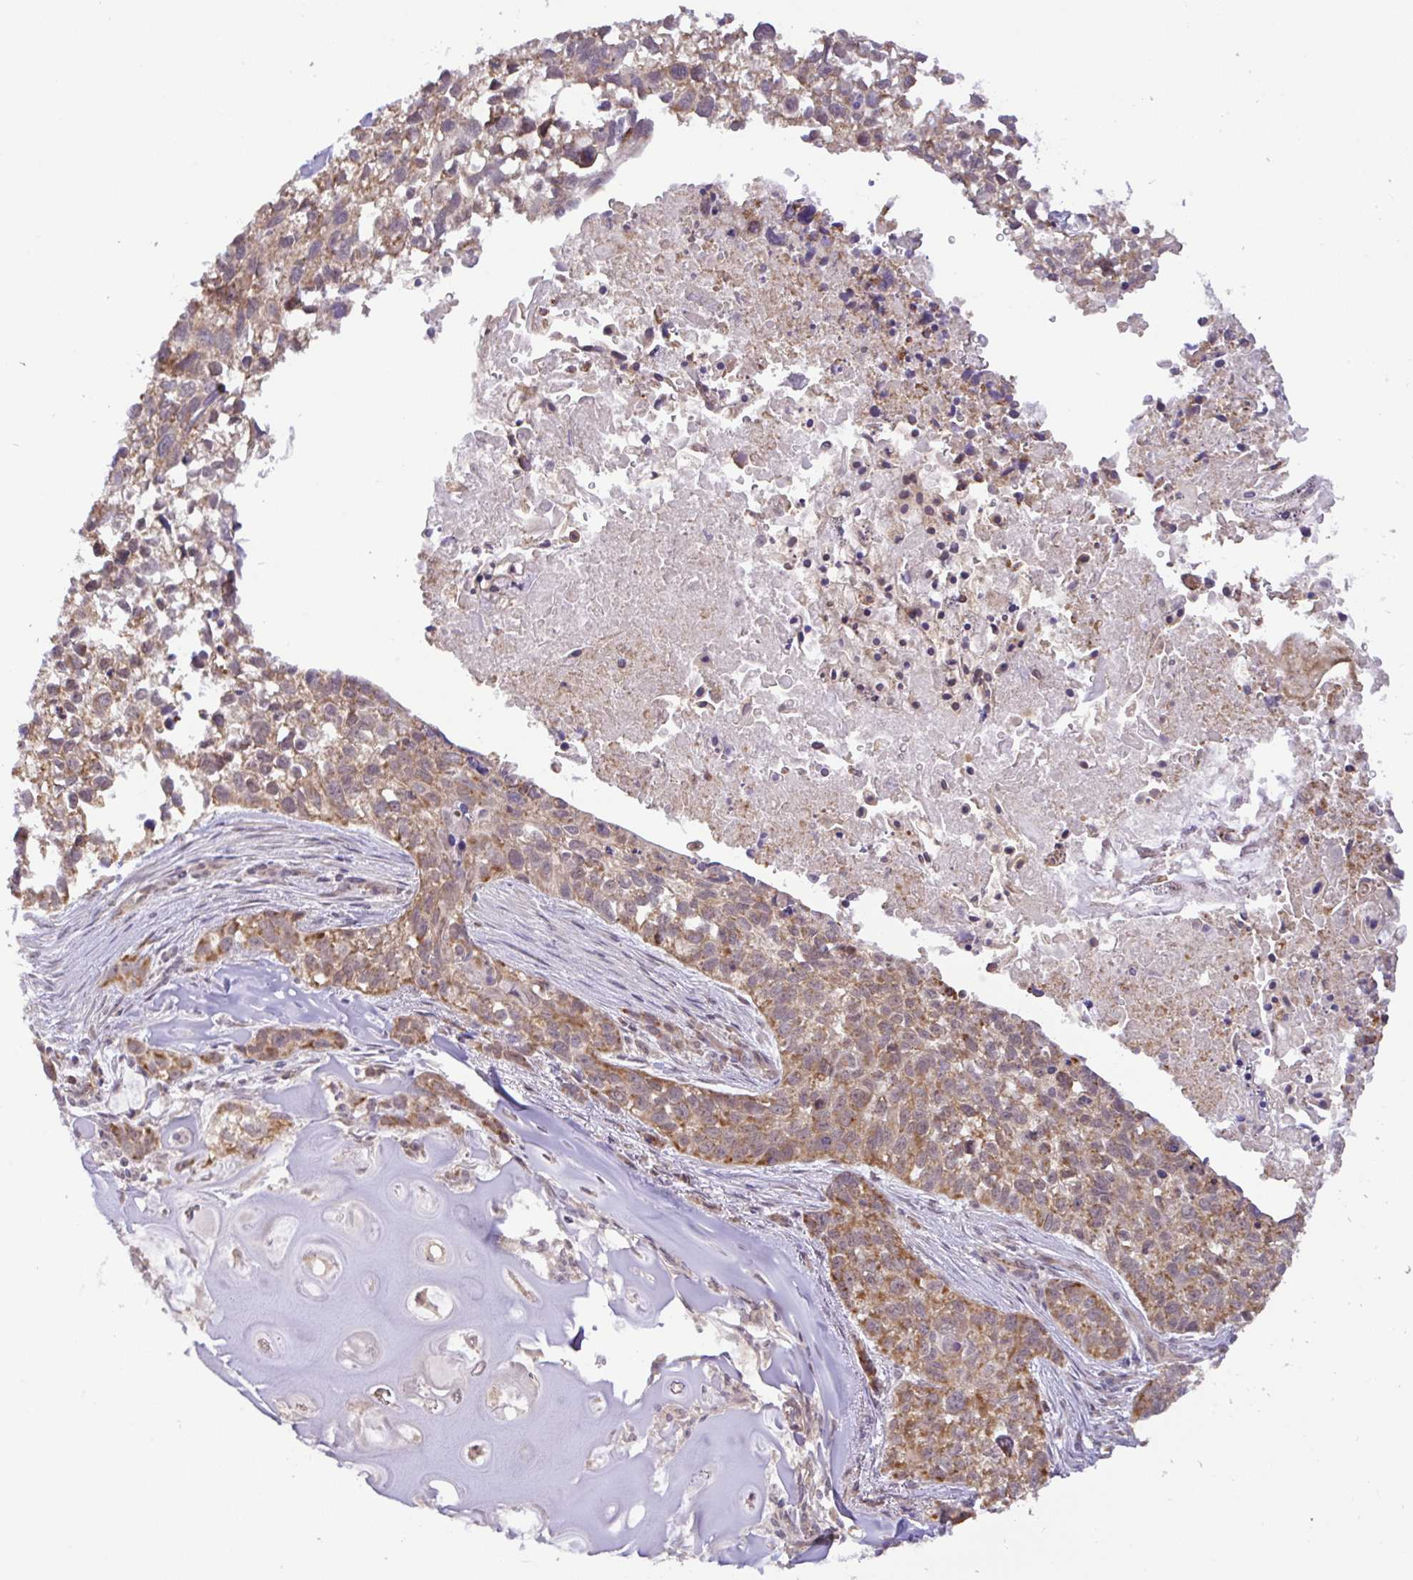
{"staining": {"intensity": "moderate", "quantity": ">75%", "location": "cytoplasmic/membranous"}, "tissue": "lung cancer", "cell_type": "Tumor cells", "image_type": "cancer", "snomed": [{"axis": "morphology", "description": "Squamous cell carcinoma, NOS"}, {"axis": "topography", "description": "Lung"}], "caption": "Protein positivity by immunohistochemistry (IHC) demonstrates moderate cytoplasmic/membranous positivity in about >75% of tumor cells in lung cancer. (Stains: DAB in brown, nuclei in blue, Microscopy: brightfield microscopy at high magnification).", "gene": "DLEU7", "patient": {"sex": "male", "age": 74}}